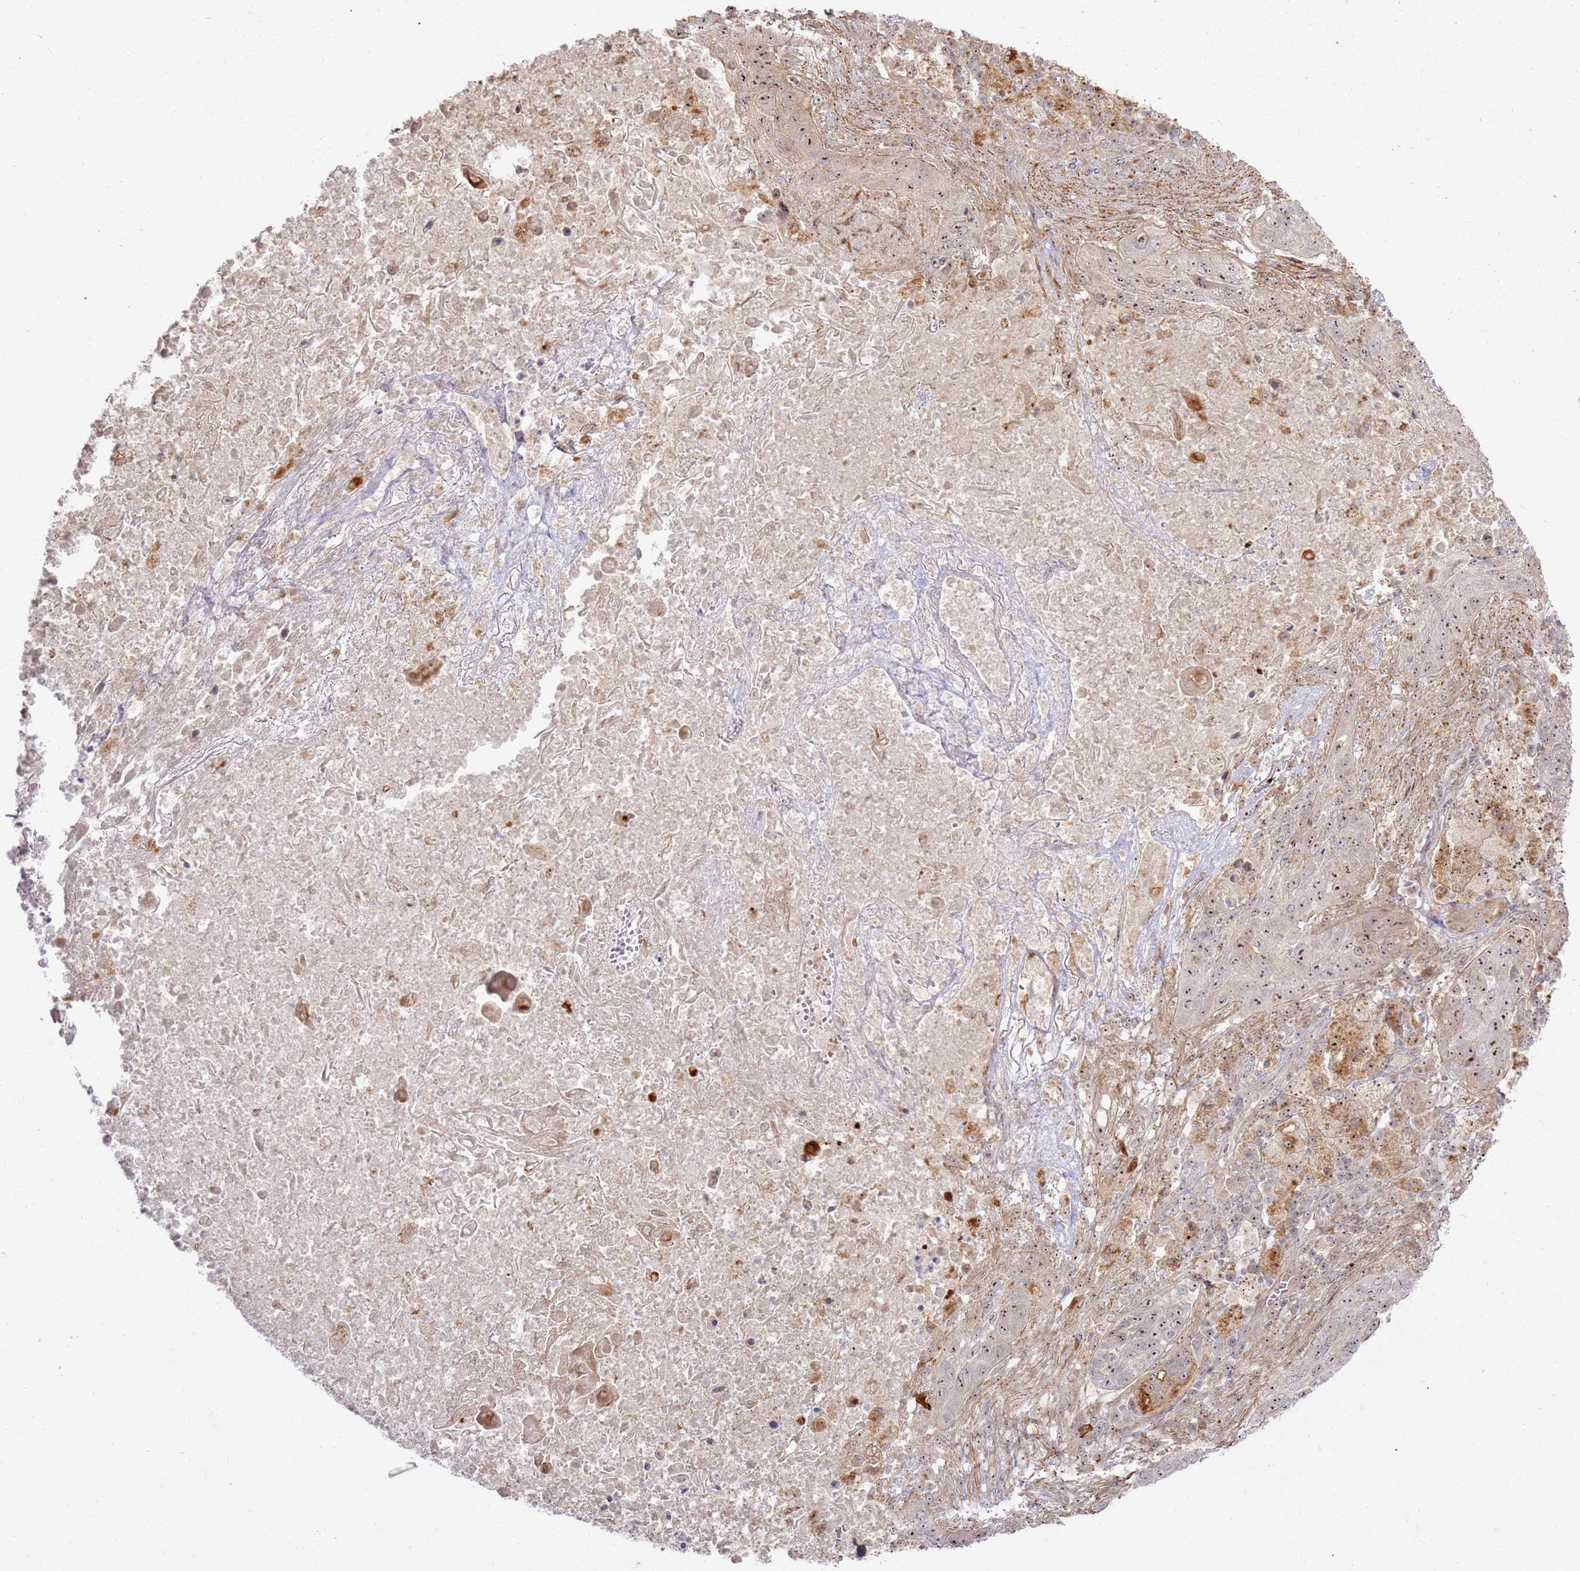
{"staining": {"intensity": "moderate", "quantity": ">75%", "location": "nuclear"}, "tissue": "lung cancer", "cell_type": "Tumor cells", "image_type": "cancer", "snomed": [{"axis": "morphology", "description": "Squamous cell carcinoma, NOS"}, {"axis": "topography", "description": "Lung"}], "caption": "This image displays IHC staining of lung cancer (squamous cell carcinoma), with medium moderate nuclear positivity in approximately >75% of tumor cells.", "gene": "CNPY1", "patient": {"sex": "female", "age": 63}}